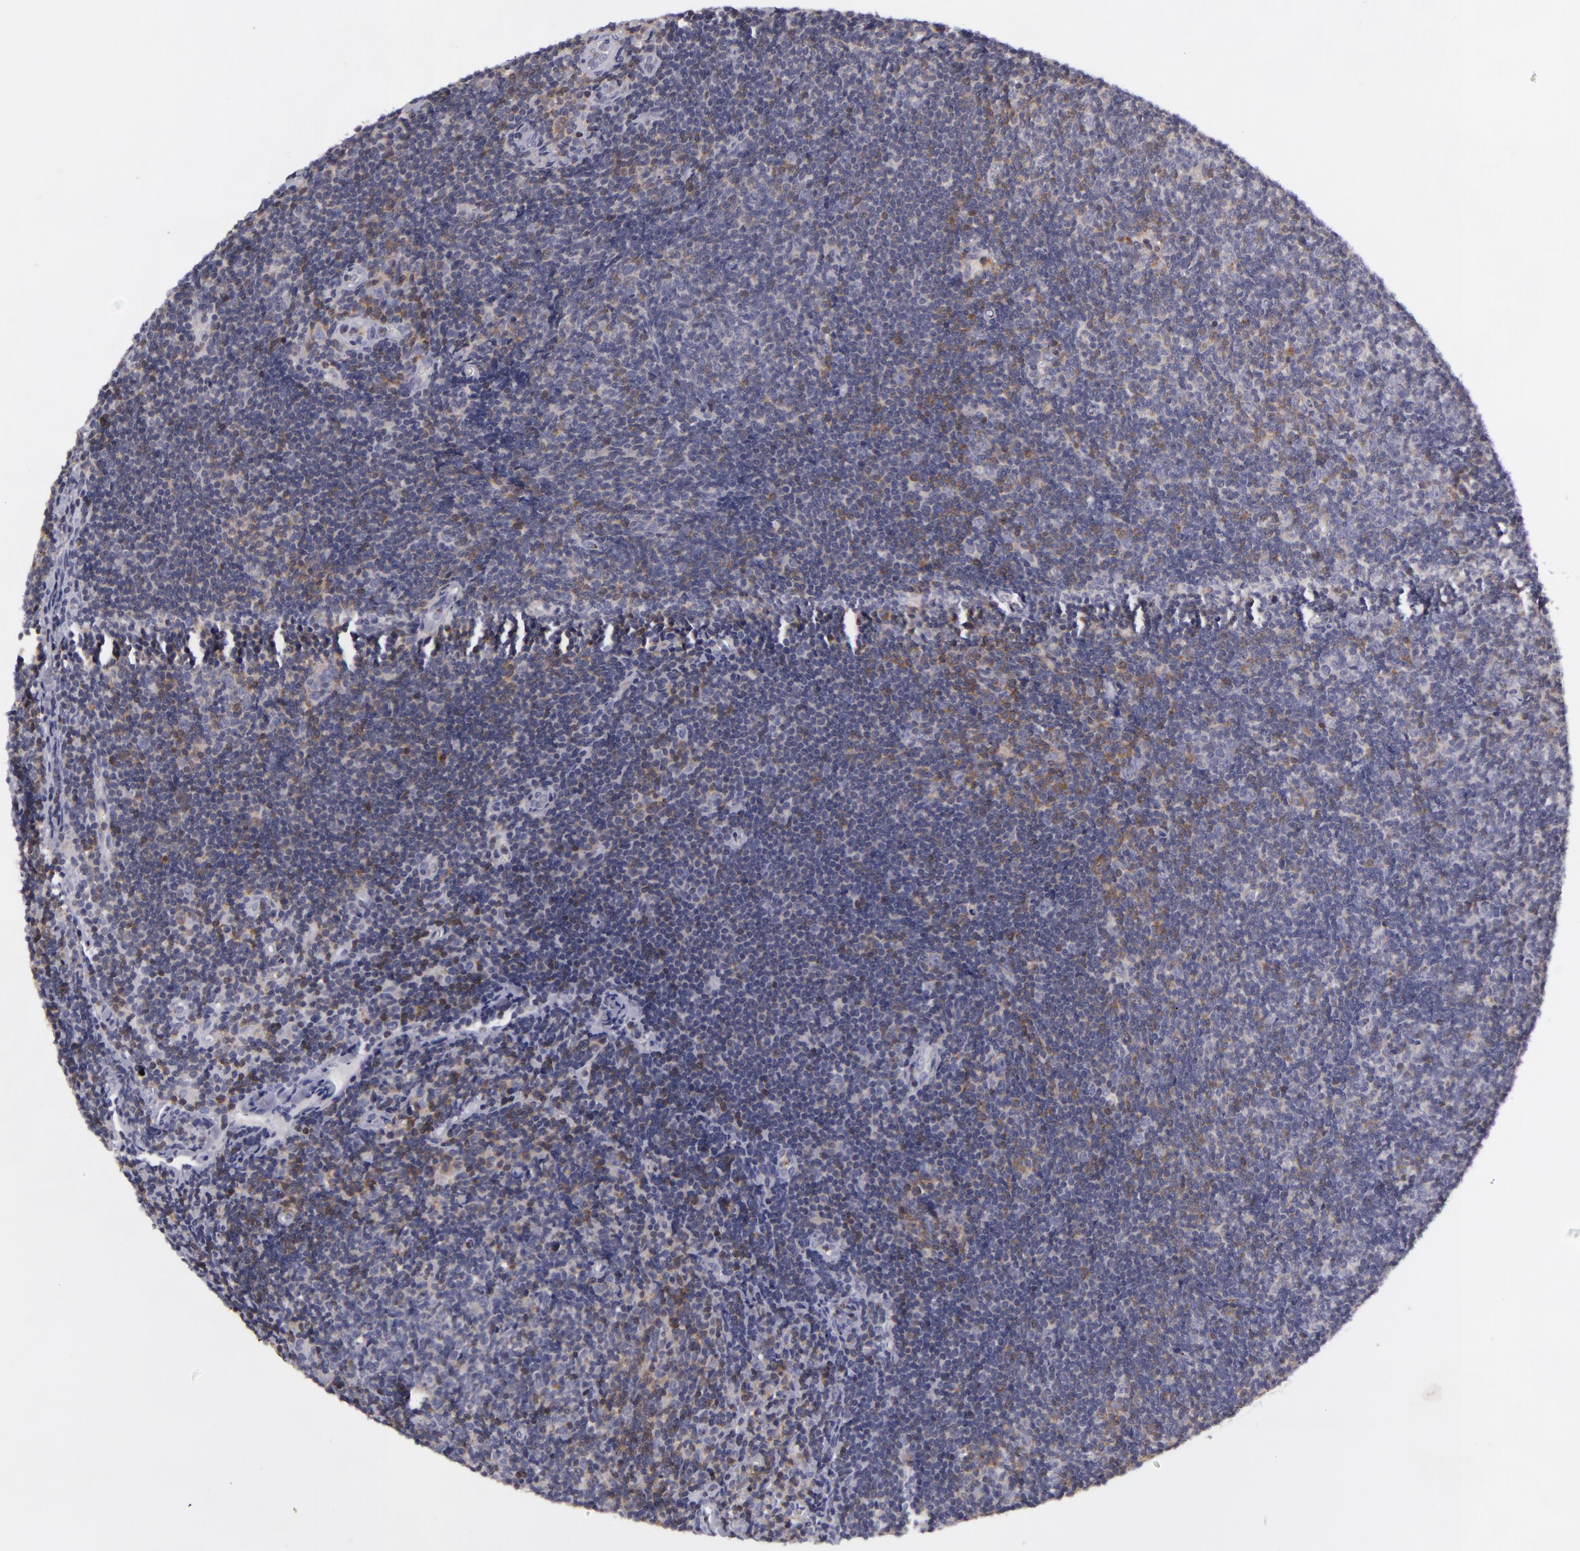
{"staining": {"intensity": "weak", "quantity": "25%-75%", "location": "cytoplasmic/membranous"}, "tissue": "lymphoma", "cell_type": "Tumor cells", "image_type": "cancer", "snomed": [{"axis": "morphology", "description": "Malignant lymphoma, non-Hodgkin's type, Low grade"}, {"axis": "topography", "description": "Lymph node"}], "caption": "Weak cytoplasmic/membranous positivity is seen in about 25%-75% of tumor cells in lymphoma.", "gene": "KCNAB2", "patient": {"sex": "male", "age": 49}}